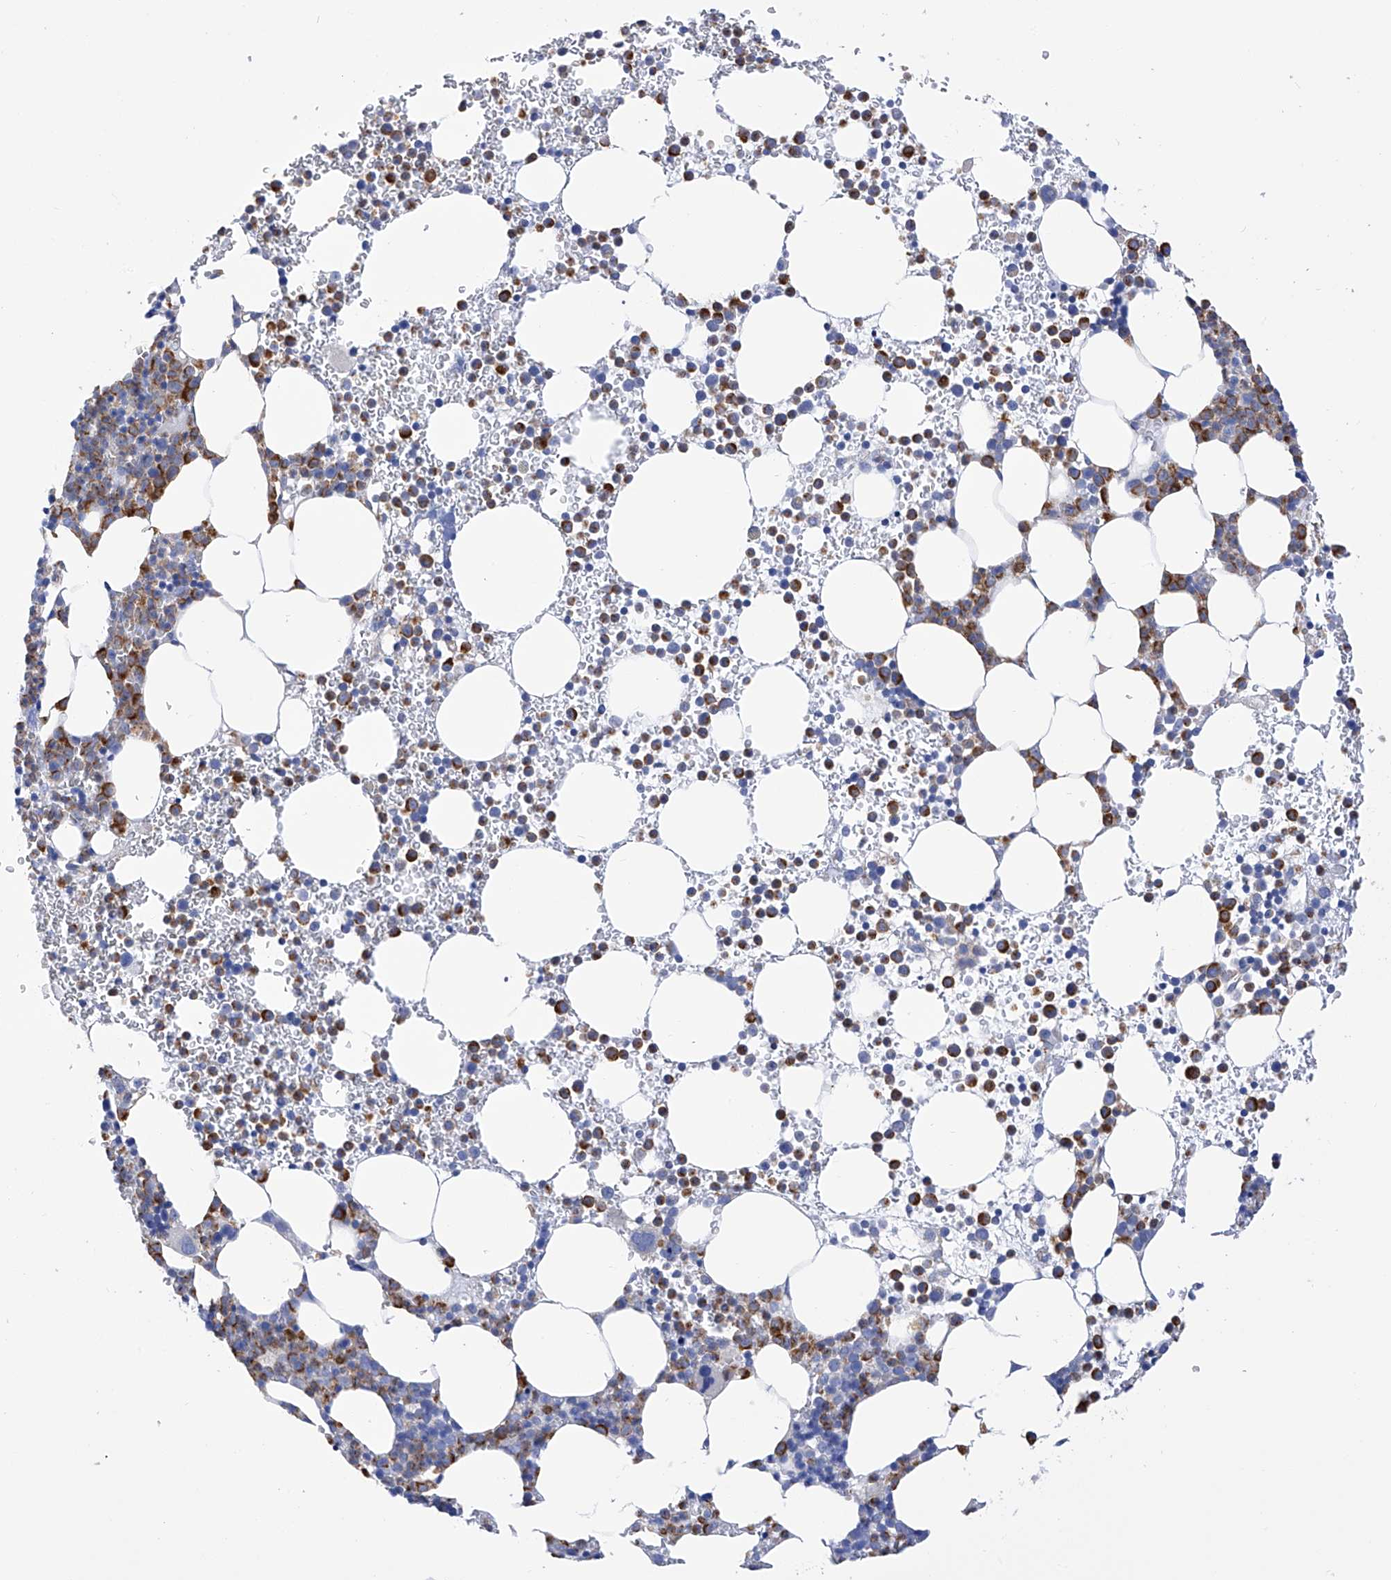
{"staining": {"intensity": "moderate", "quantity": "<25%", "location": "cytoplasmic/membranous"}, "tissue": "bone marrow", "cell_type": "Hematopoietic cells", "image_type": "normal", "snomed": [{"axis": "morphology", "description": "Normal tissue, NOS"}, {"axis": "topography", "description": "Bone marrow"}], "caption": "Immunohistochemical staining of normal human bone marrow exhibits low levels of moderate cytoplasmic/membranous positivity in about <25% of hematopoietic cells. The staining was performed using DAB to visualize the protein expression in brown, while the nuclei were stained in blue with hematoxylin (Magnification: 20x).", "gene": "FLG", "patient": {"sex": "female", "age": 78}}